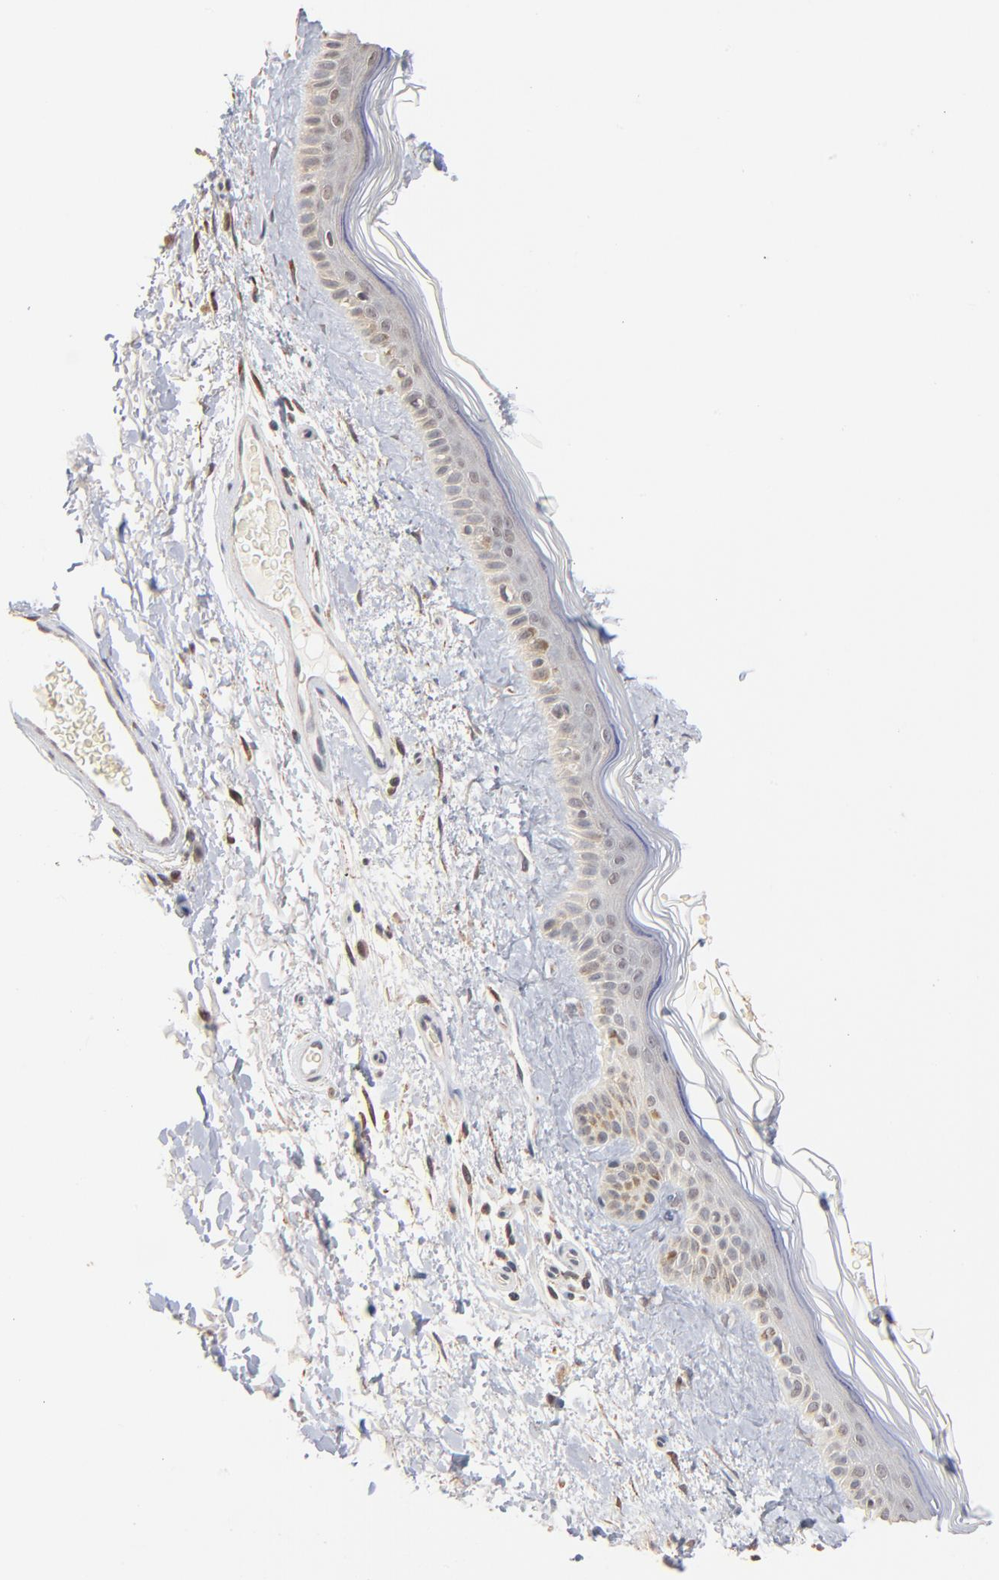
{"staining": {"intensity": "moderate", "quantity": ">75%", "location": "cytoplasmic/membranous"}, "tissue": "skin", "cell_type": "Fibroblasts", "image_type": "normal", "snomed": [{"axis": "morphology", "description": "Normal tissue, NOS"}, {"axis": "topography", "description": "Skin"}], "caption": "Fibroblasts reveal medium levels of moderate cytoplasmic/membranous expression in approximately >75% of cells in normal skin.", "gene": "MSL2", "patient": {"sex": "male", "age": 63}}